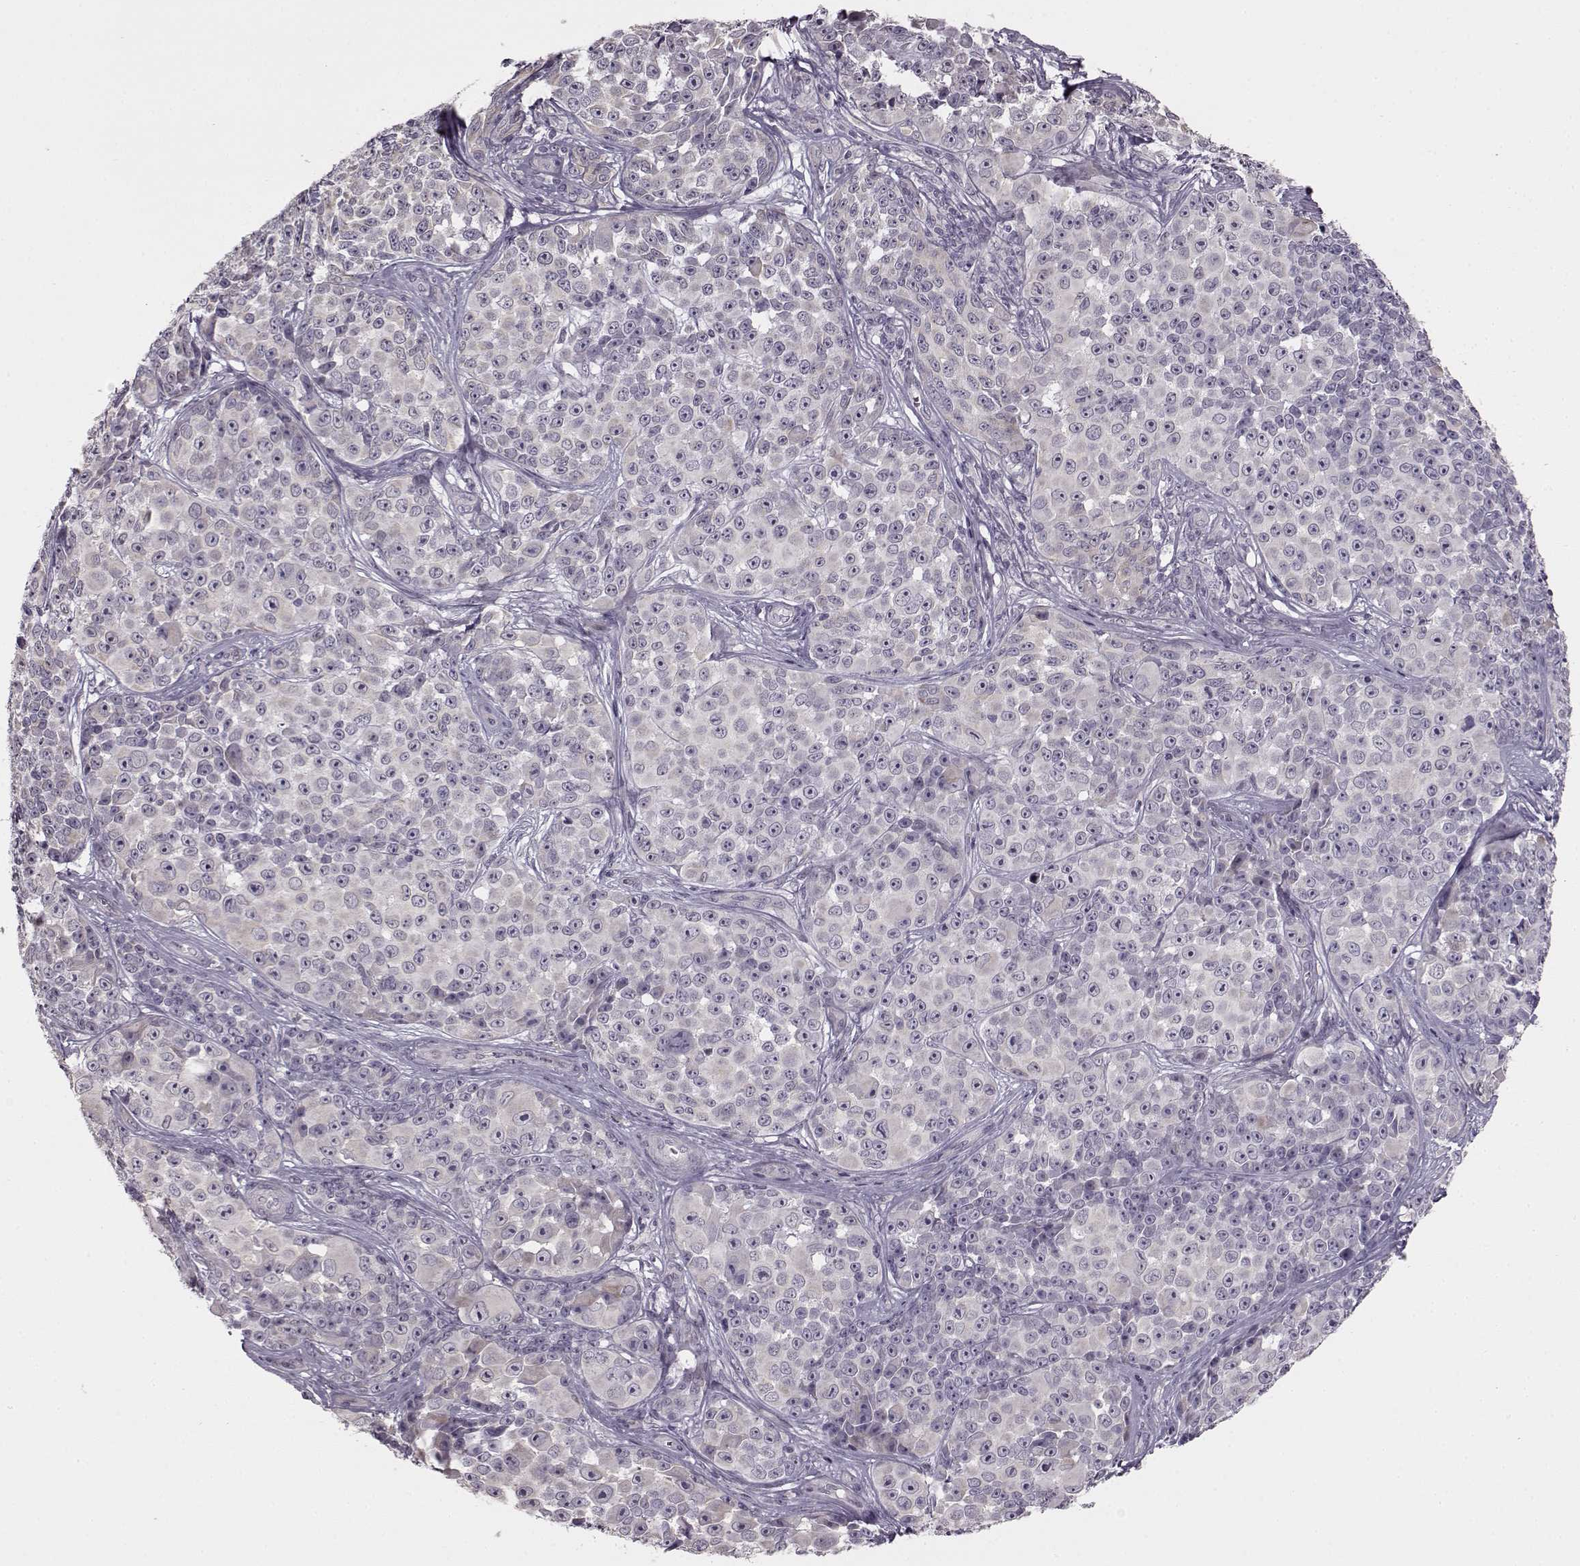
{"staining": {"intensity": "weak", "quantity": "<25%", "location": "cytoplasmic/membranous"}, "tissue": "melanoma", "cell_type": "Tumor cells", "image_type": "cancer", "snomed": [{"axis": "morphology", "description": "Malignant melanoma, NOS"}, {"axis": "topography", "description": "Skin"}], "caption": "A high-resolution photomicrograph shows immunohistochemistry staining of melanoma, which reveals no significant staining in tumor cells.", "gene": "MAP6D1", "patient": {"sex": "female", "age": 88}}